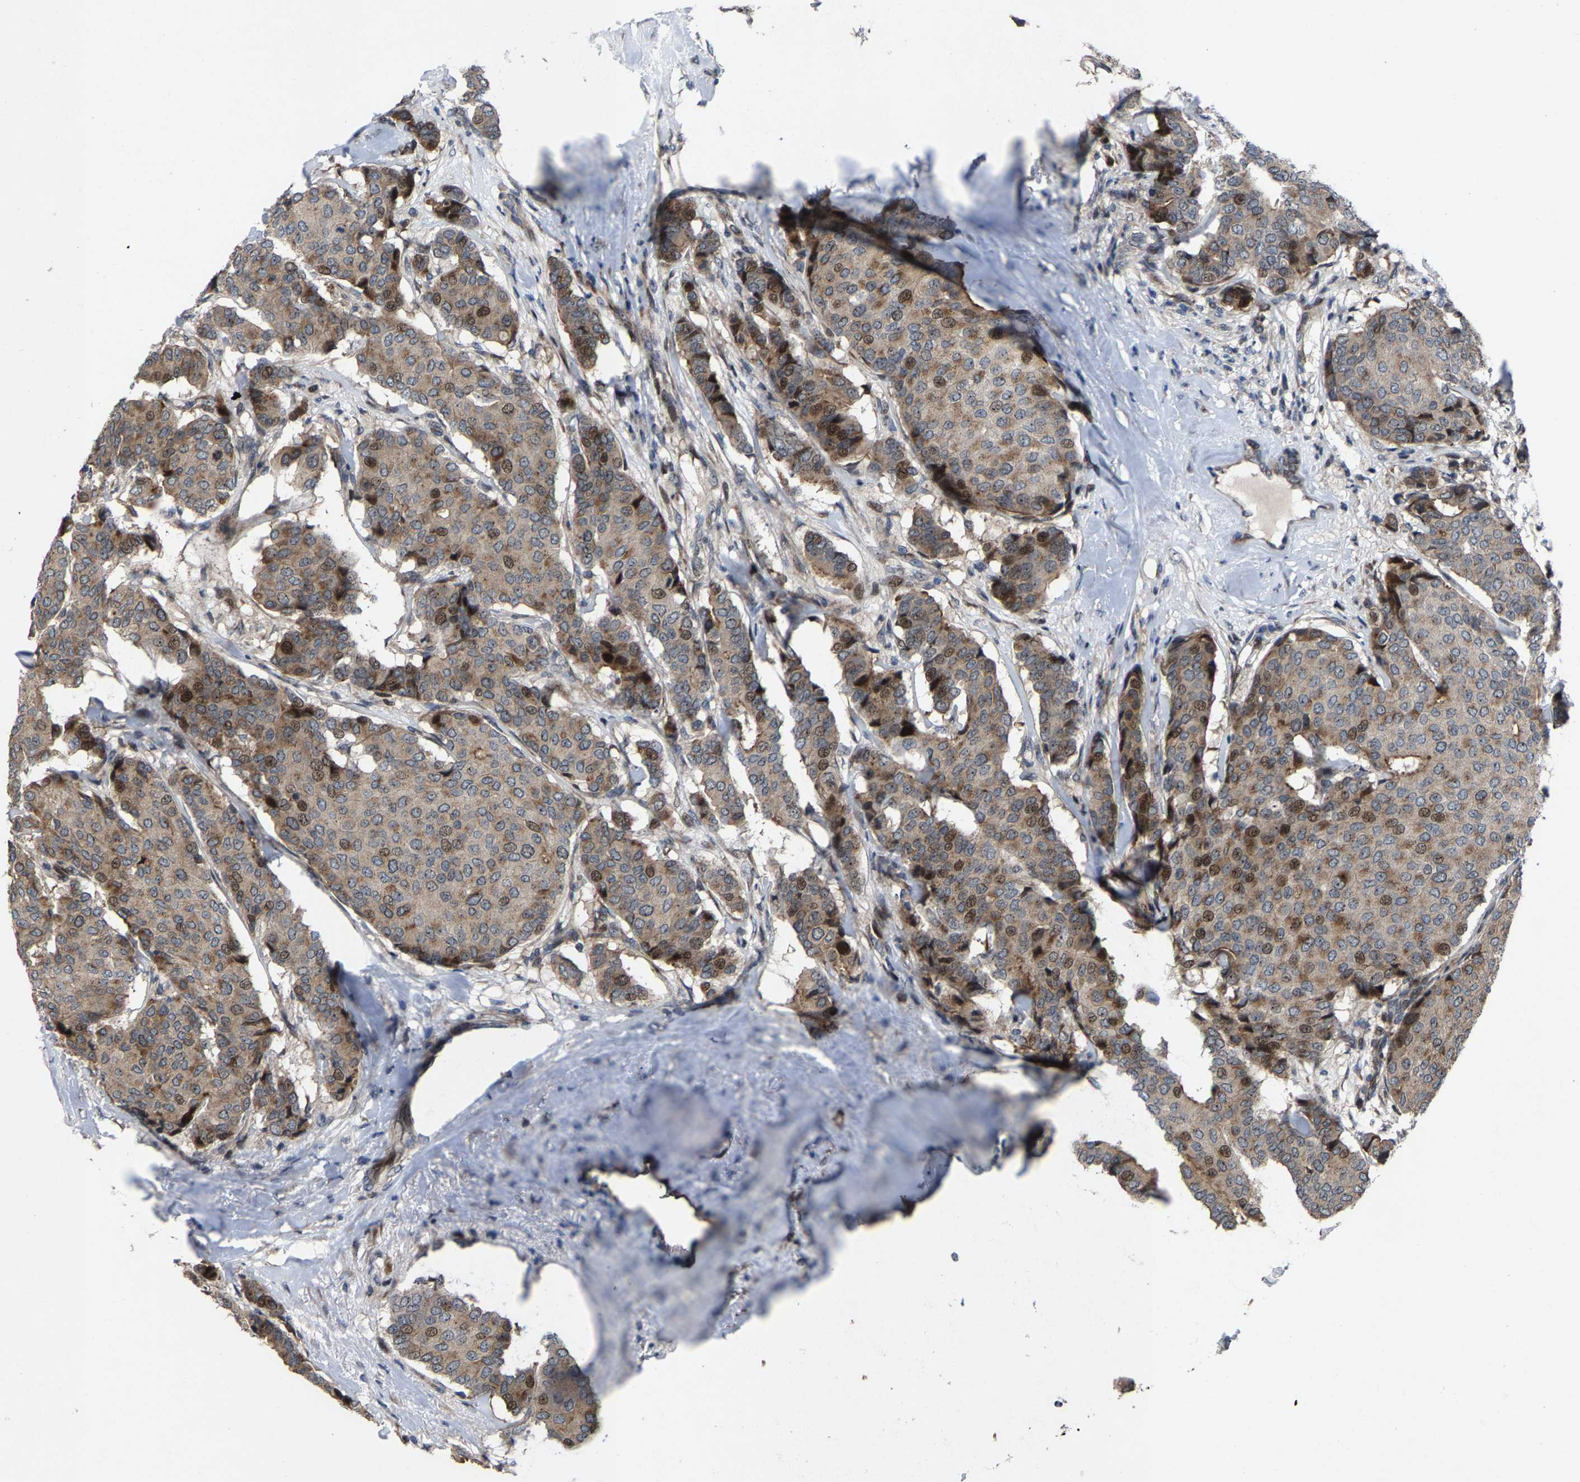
{"staining": {"intensity": "moderate", "quantity": "25%-75%", "location": "cytoplasmic/membranous,nuclear"}, "tissue": "breast cancer", "cell_type": "Tumor cells", "image_type": "cancer", "snomed": [{"axis": "morphology", "description": "Duct carcinoma"}, {"axis": "topography", "description": "Breast"}], "caption": "This is a micrograph of IHC staining of breast cancer, which shows moderate expression in the cytoplasmic/membranous and nuclear of tumor cells.", "gene": "HAUS6", "patient": {"sex": "female", "age": 75}}